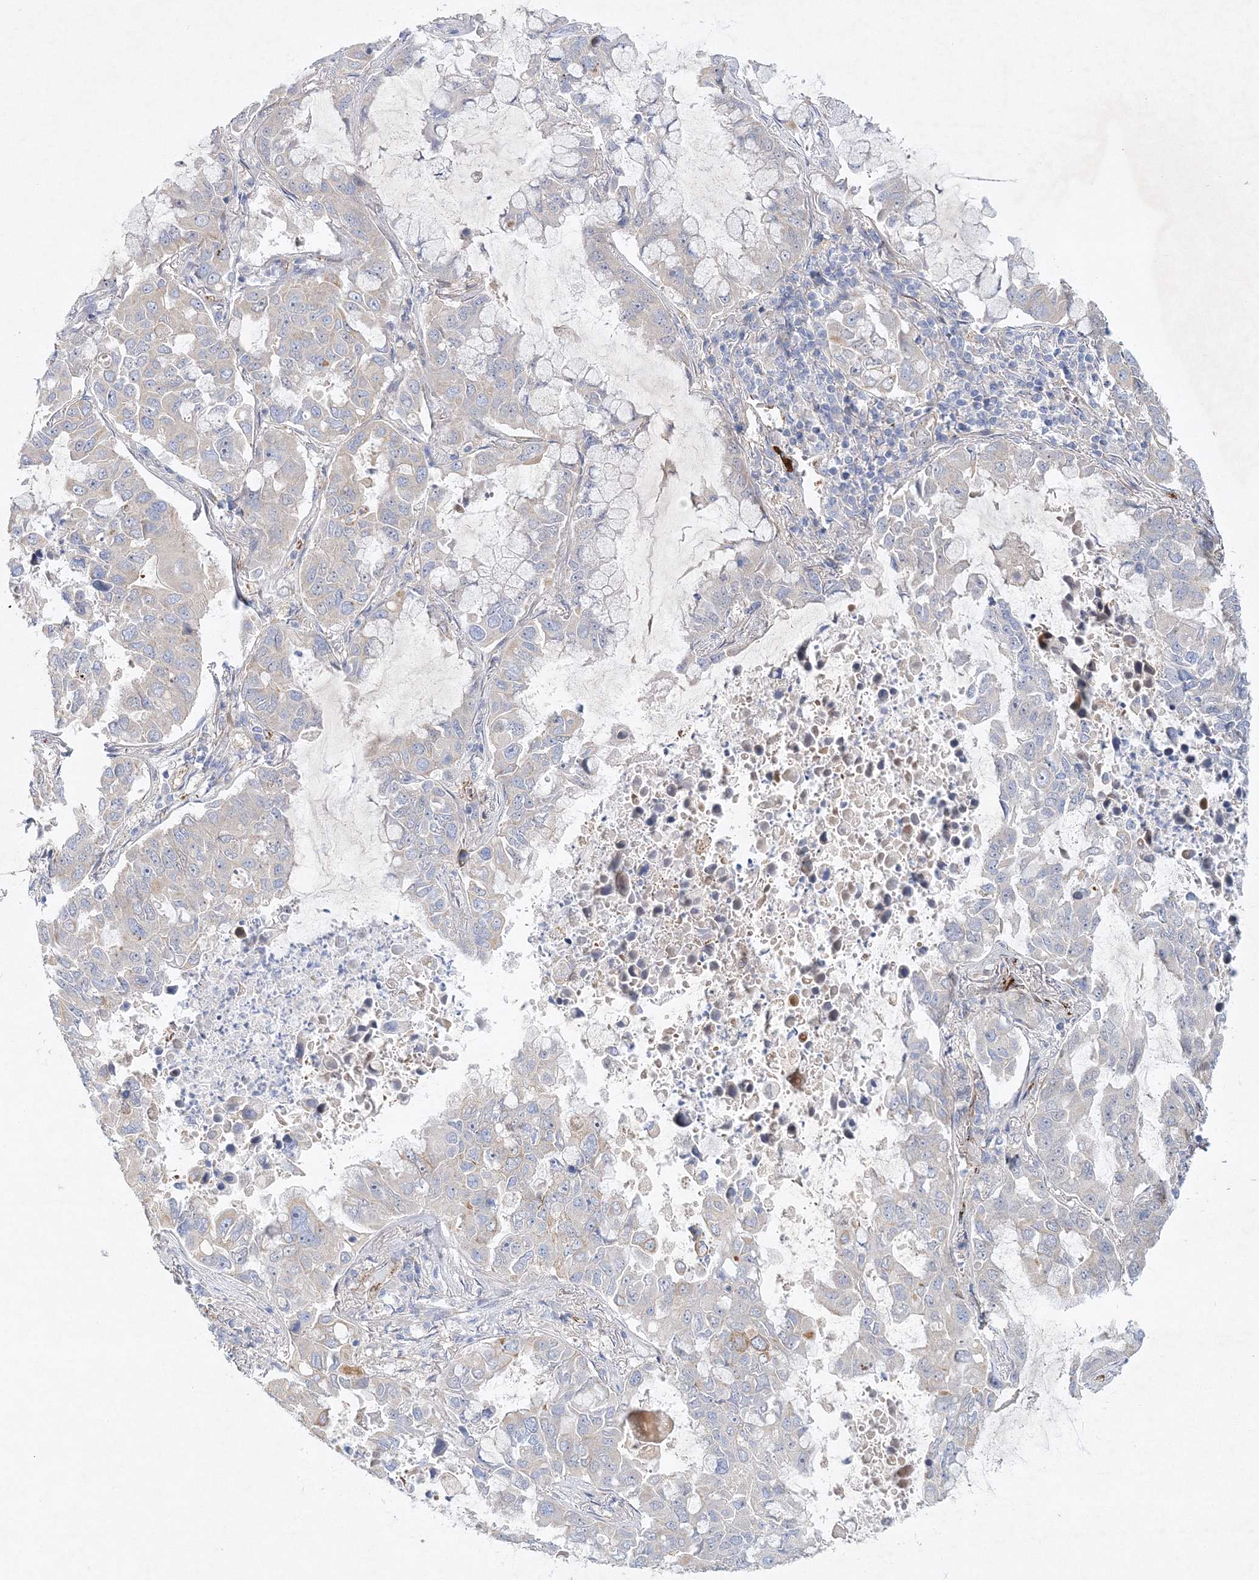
{"staining": {"intensity": "weak", "quantity": "<25%", "location": "cytoplasmic/membranous"}, "tissue": "lung cancer", "cell_type": "Tumor cells", "image_type": "cancer", "snomed": [{"axis": "morphology", "description": "Adenocarcinoma, NOS"}, {"axis": "topography", "description": "Lung"}], "caption": "A photomicrograph of human lung adenocarcinoma is negative for staining in tumor cells.", "gene": "ZFYVE16", "patient": {"sex": "male", "age": 64}}